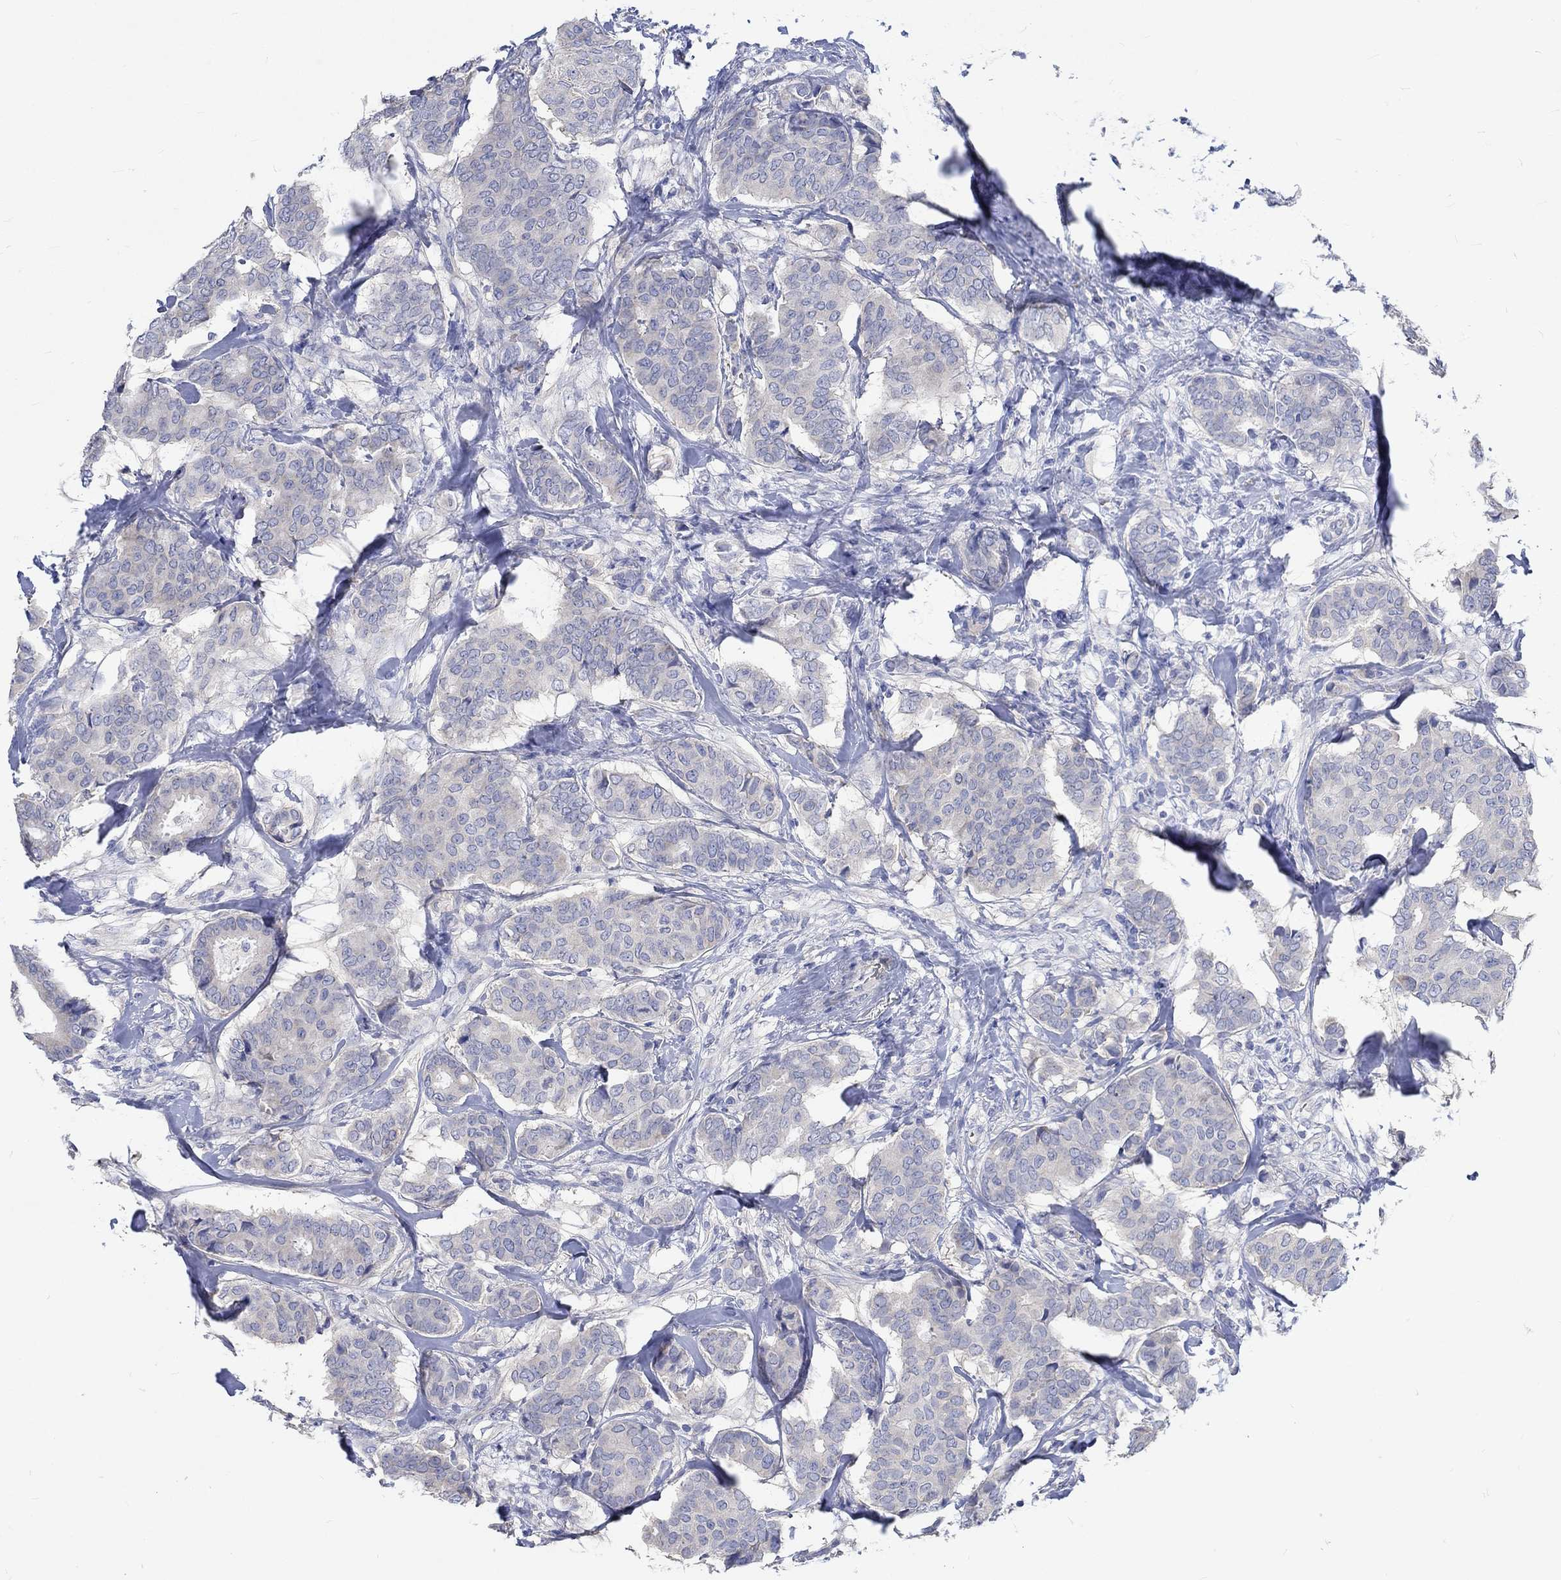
{"staining": {"intensity": "negative", "quantity": "none", "location": "none"}, "tissue": "breast cancer", "cell_type": "Tumor cells", "image_type": "cancer", "snomed": [{"axis": "morphology", "description": "Duct carcinoma"}, {"axis": "topography", "description": "Breast"}], "caption": "Immunohistochemistry image of human invasive ductal carcinoma (breast) stained for a protein (brown), which shows no positivity in tumor cells.", "gene": "KCNA1", "patient": {"sex": "female", "age": 75}}